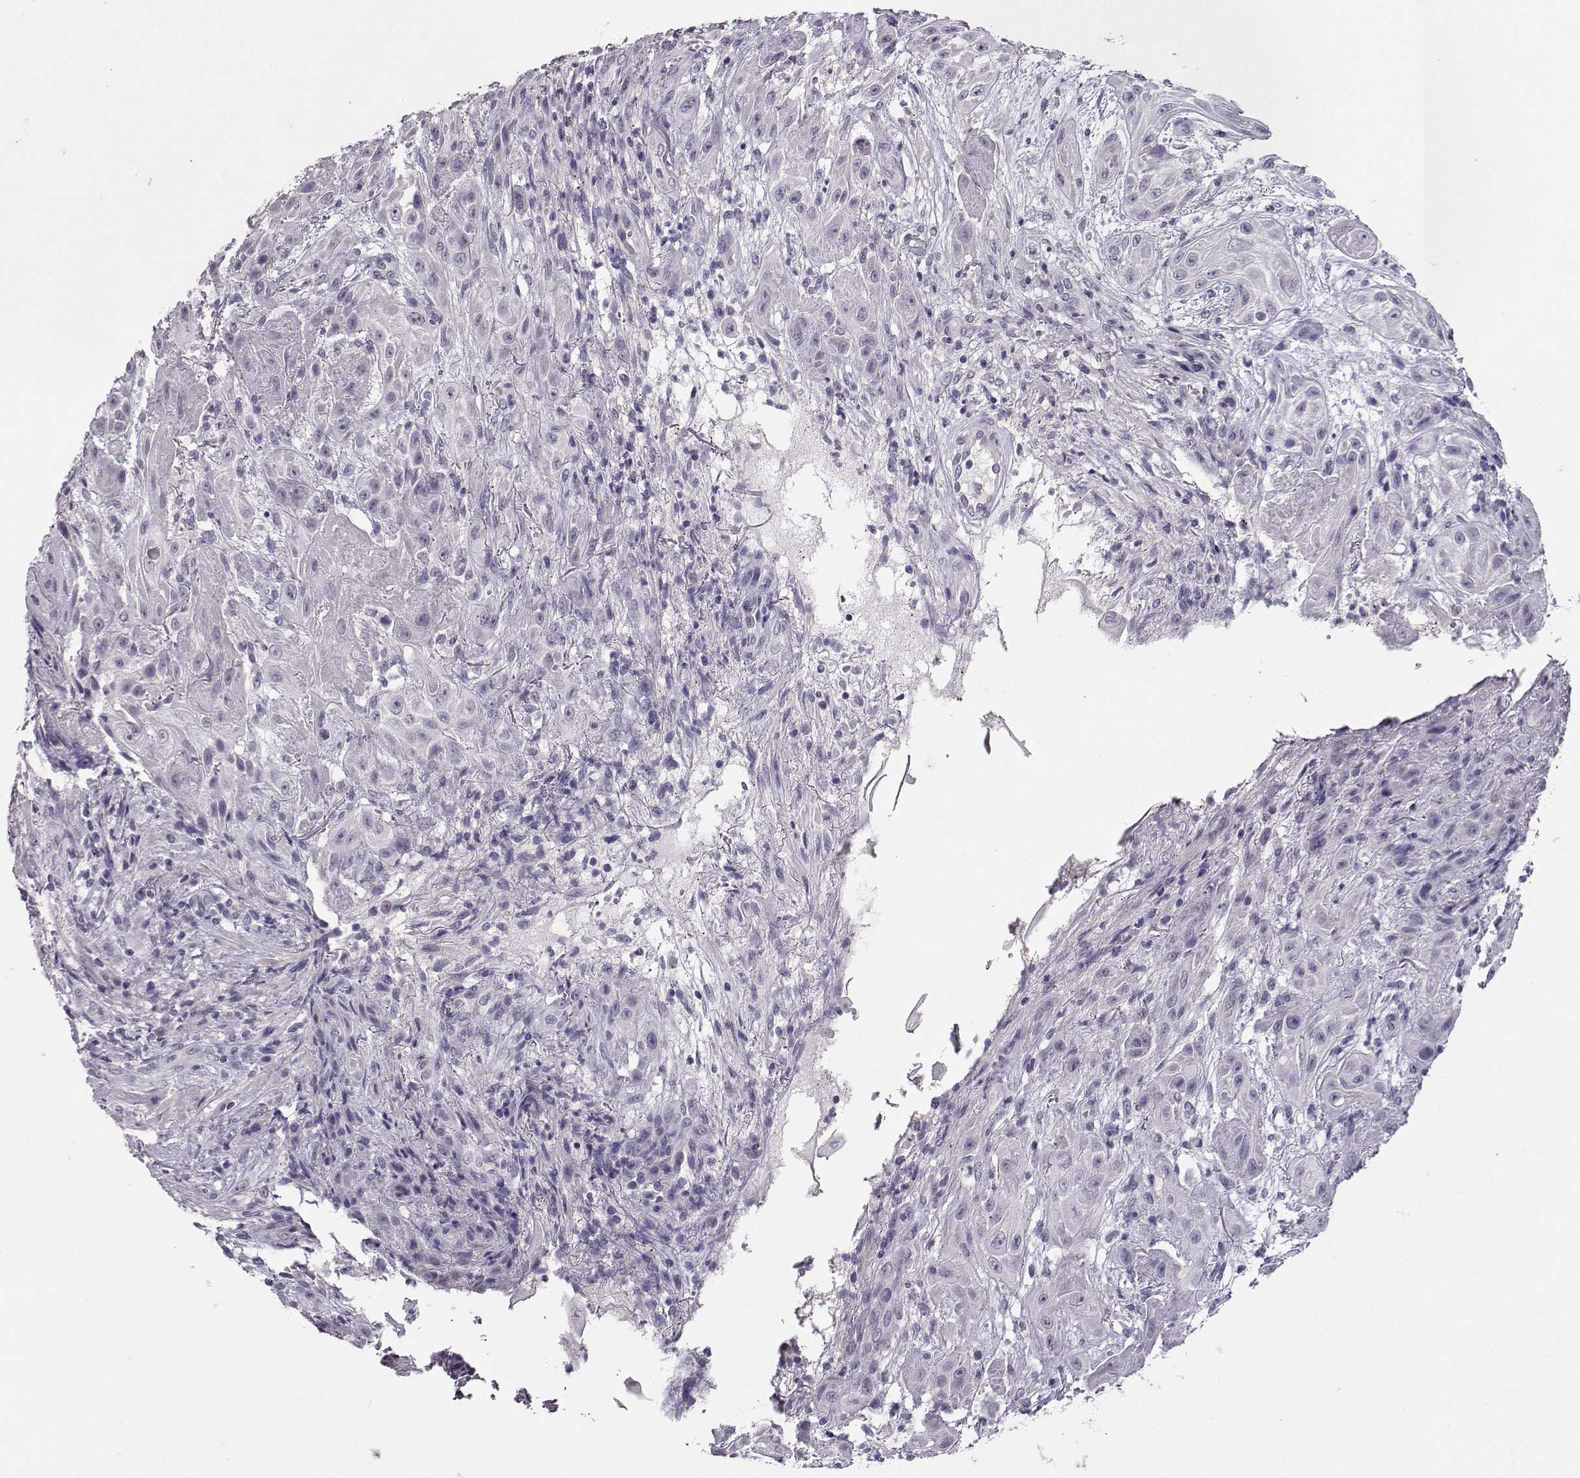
{"staining": {"intensity": "negative", "quantity": "none", "location": "none"}, "tissue": "skin cancer", "cell_type": "Tumor cells", "image_type": "cancer", "snomed": [{"axis": "morphology", "description": "Squamous cell carcinoma, NOS"}, {"axis": "topography", "description": "Skin"}], "caption": "Tumor cells show no significant positivity in skin cancer.", "gene": "CARTPT", "patient": {"sex": "male", "age": 62}}